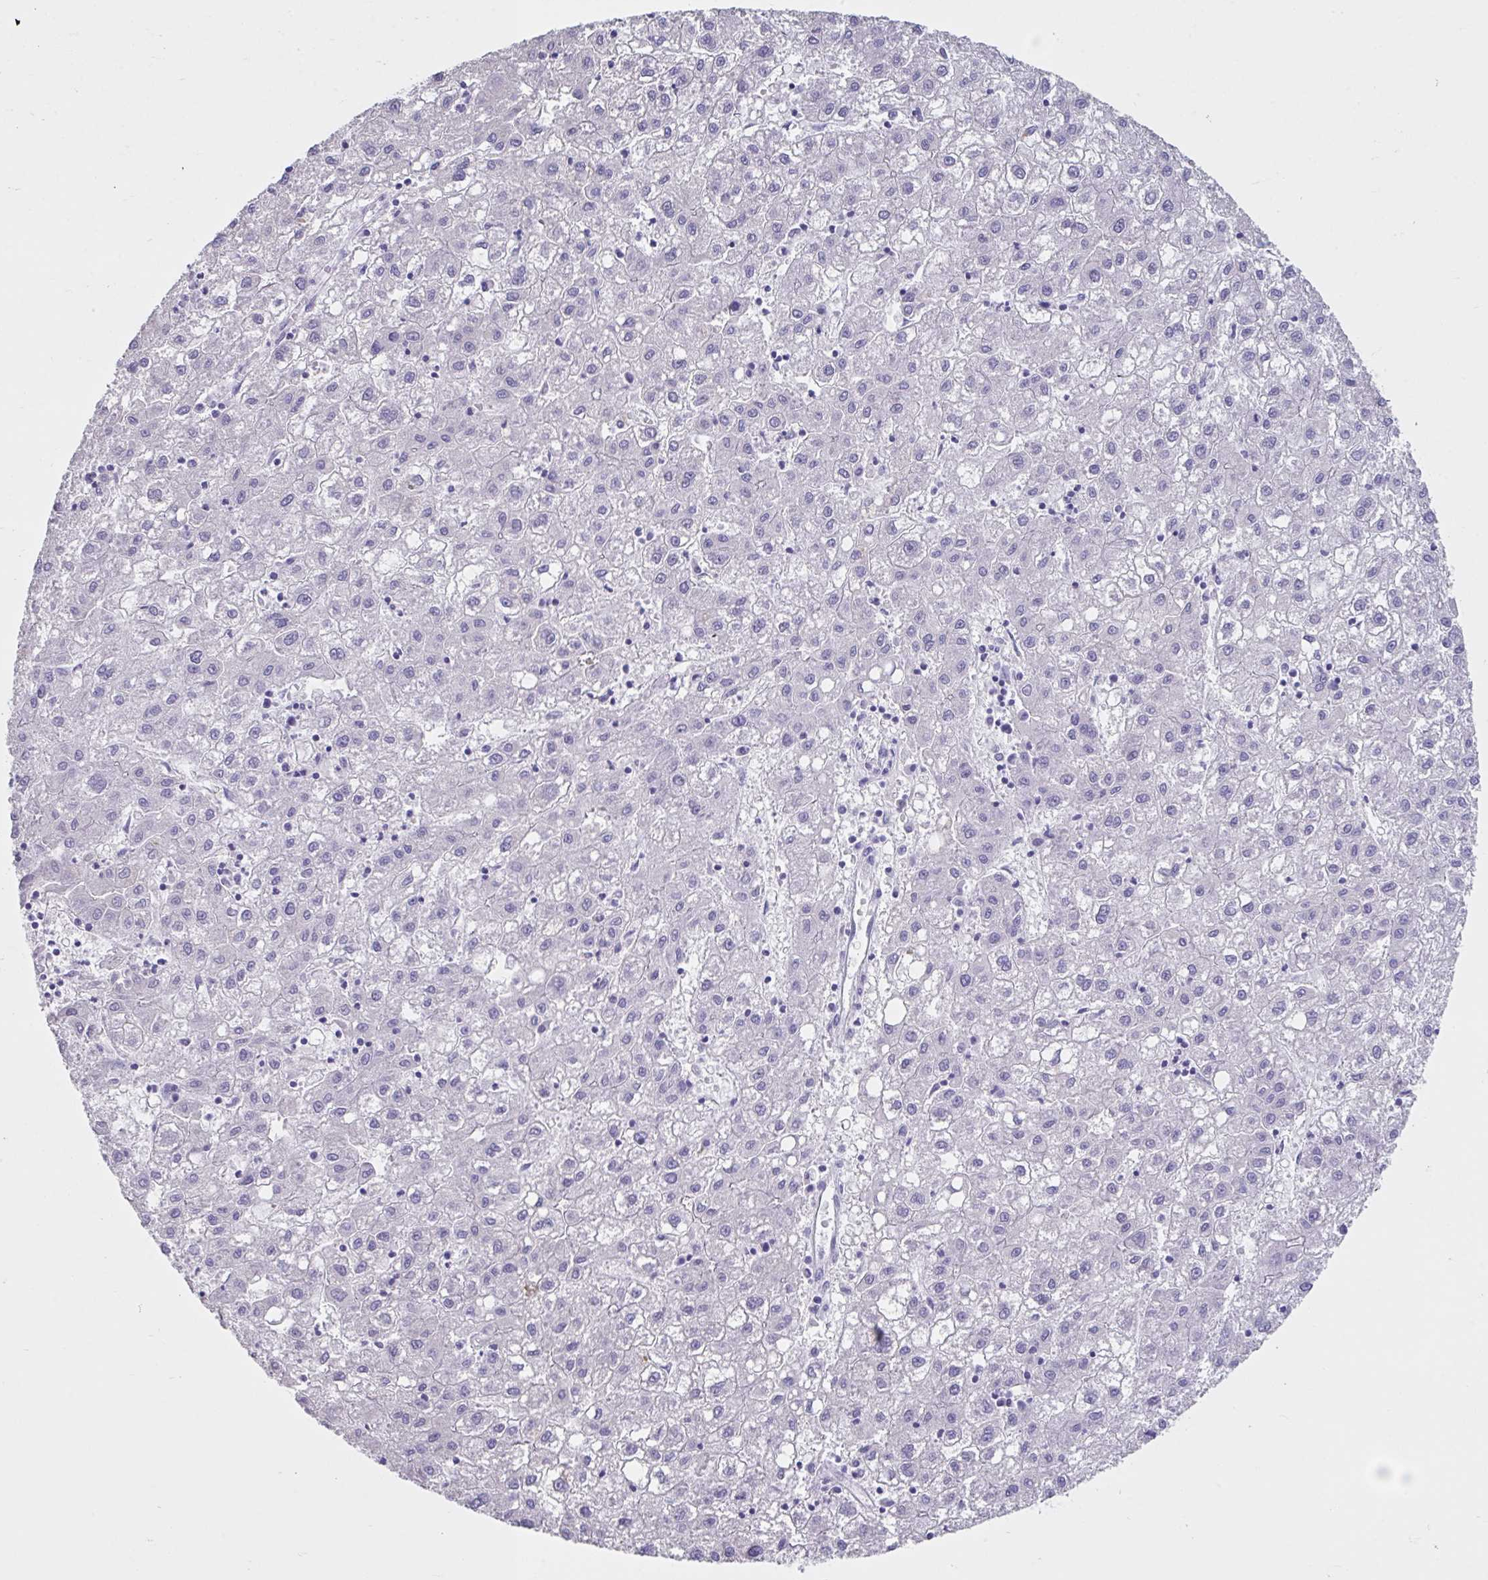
{"staining": {"intensity": "negative", "quantity": "none", "location": "none"}, "tissue": "liver cancer", "cell_type": "Tumor cells", "image_type": "cancer", "snomed": [{"axis": "morphology", "description": "Carcinoma, Hepatocellular, NOS"}, {"axis": "topography", "description": "Liver"}], "caption": "DAB (3,3'-diaminobenzidine) immunohistochemical staining of human liver cancer shows no significant expression in tumor cells.", "gene": "GPR162", "patient": {"sex": "male", "age": 72}}